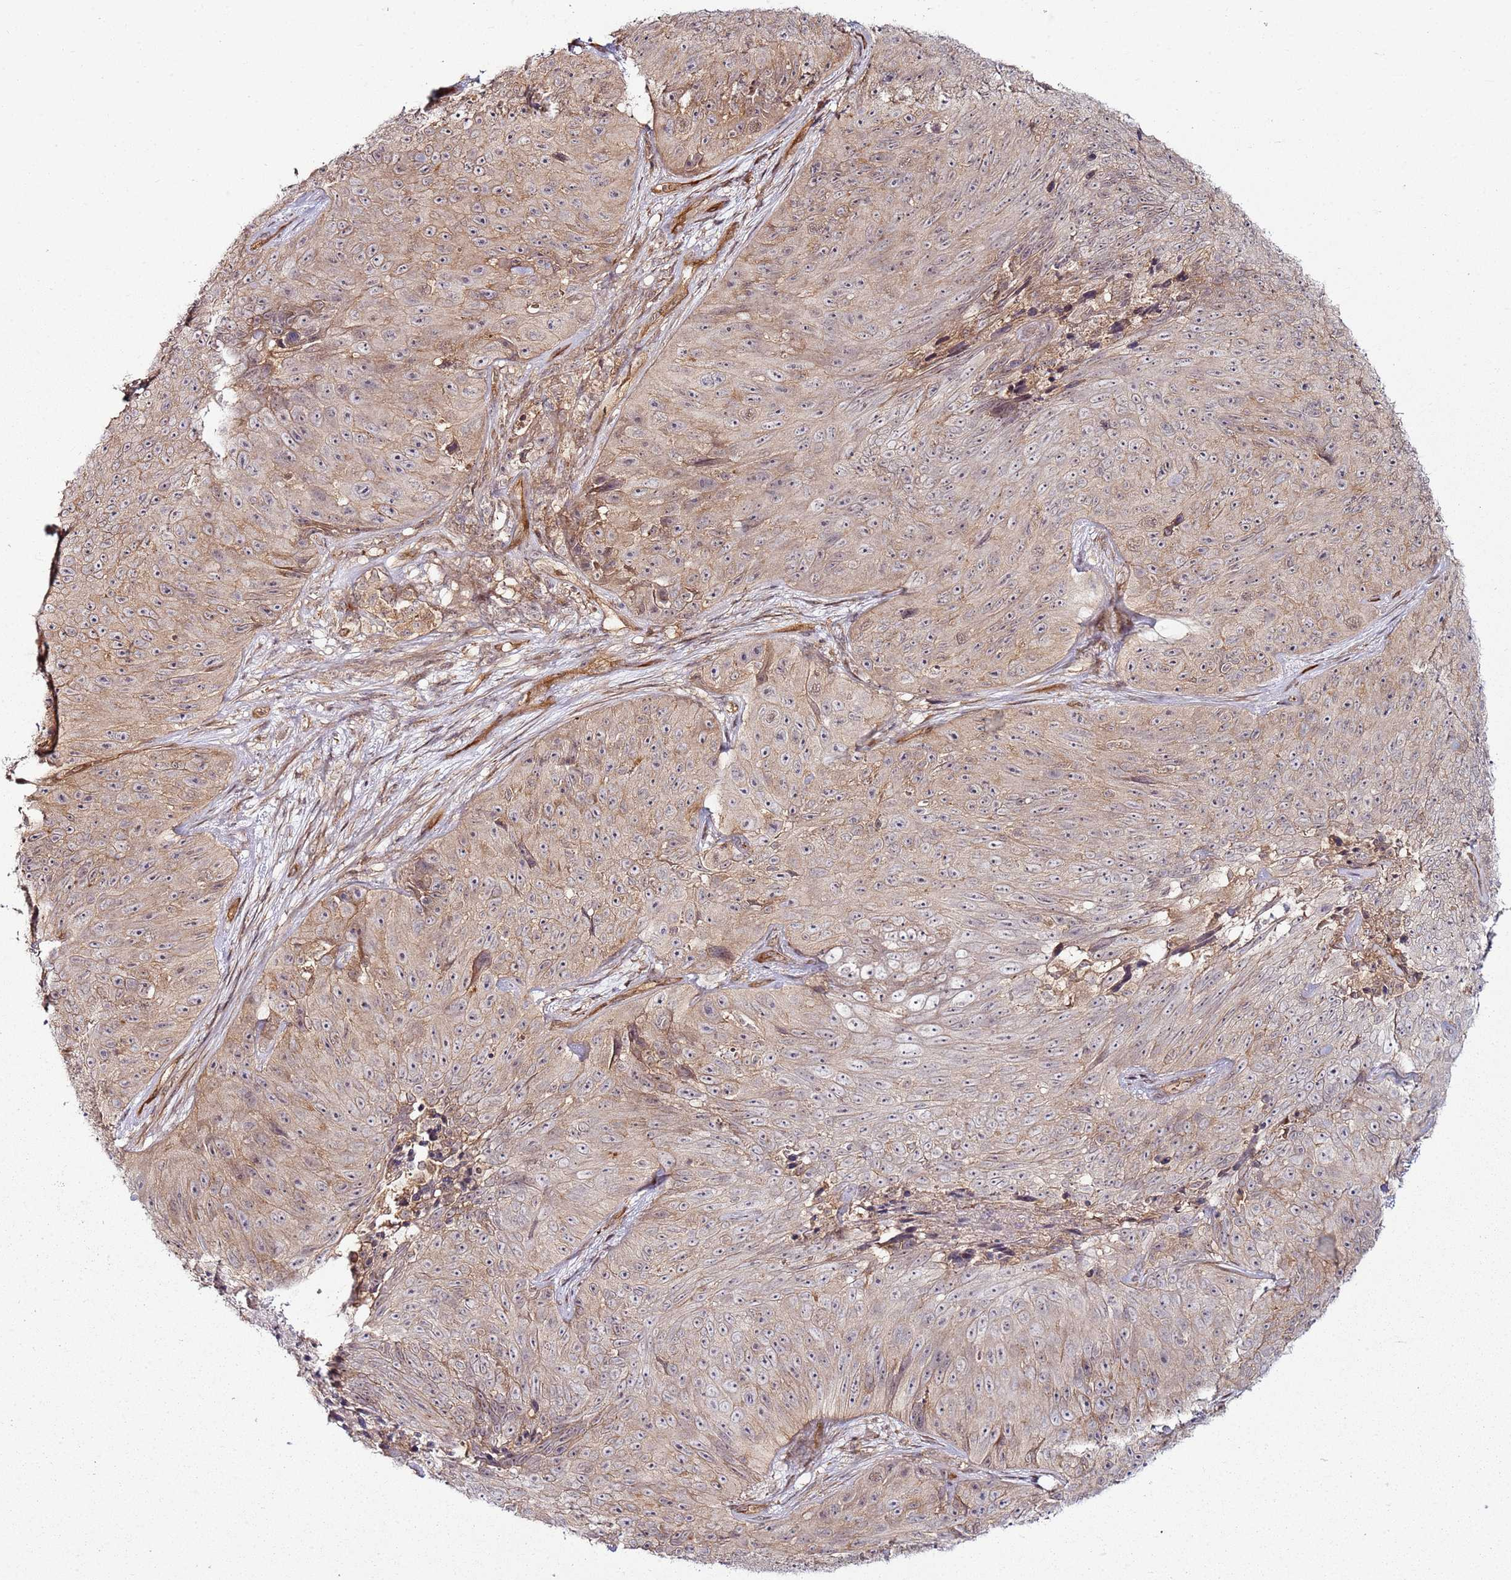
{"staining": {"intensity": "weak", "quantity": "25%-75%", "location": "cytoplasmic/membranous"}, "tissue": "skin cancer", "cell_type": "Tumor cells", "image_type": "cancer", "snomed": [{"axis": "morphology", "description": "Squamous cell carcinoma, NOS"}, {"axis": "topography", "description": "Skin"}], "caption": "DAB immunohistochemical staining of skin squamous cell carcinoma exhibits weak cytoplasmic/membranous protein staining in about 25%-75% of tumor cells. (DAB IHC with brightfield microscopy, high magnification).", "gene": "CCNYL1", "patient": {"sex": "female", "age": 87}}